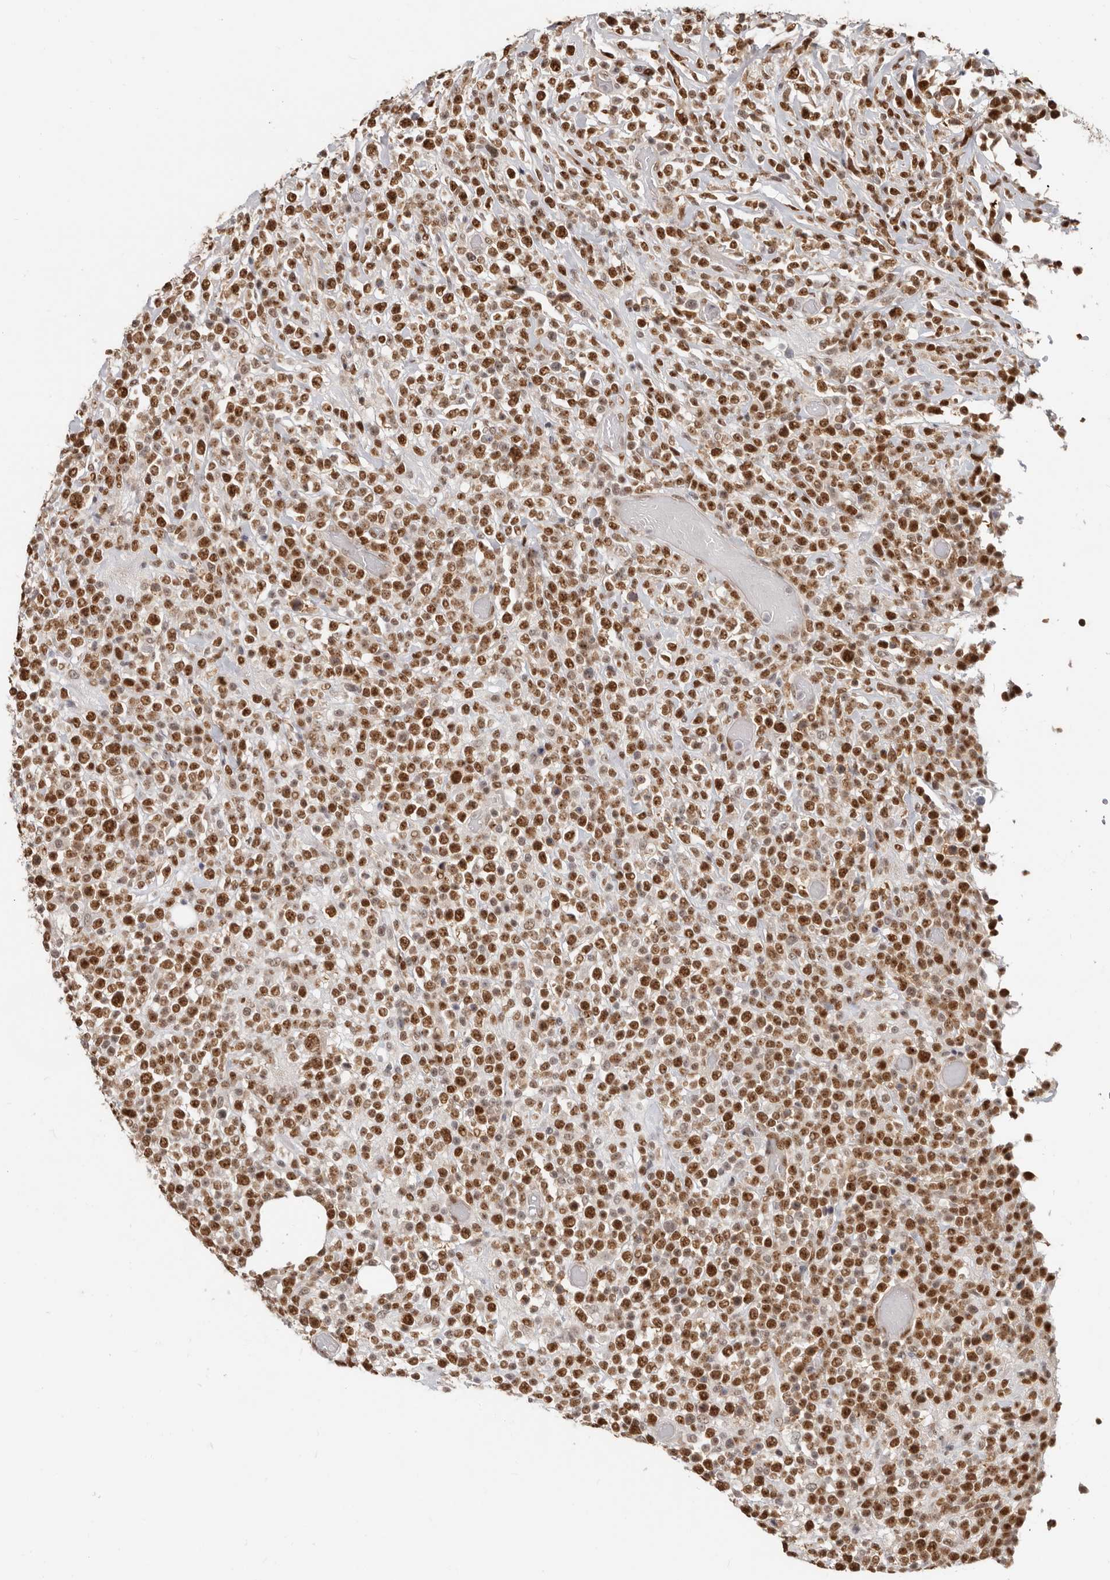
{"staining": {"intensity": "strong", "quantity": ">75%", "location": "nuclear"}, "tissue": "lymphoma", "cell_type": "Tumor cells", "image_type": "cancer", "snomed": [{"axis": "morphology", "description": "Malignant lymphoma, non-Hodgkin's type, High grade"}, {"axis": "topography", "description": "Colon"}], "caption": "About >75% of tumor cells in lymphoma demonstrate strong nuclear protein expression as visualized by brown immunohistochemical staining.", "gene": "RFC2", "patient": {"sex": "female", "age": 53}}